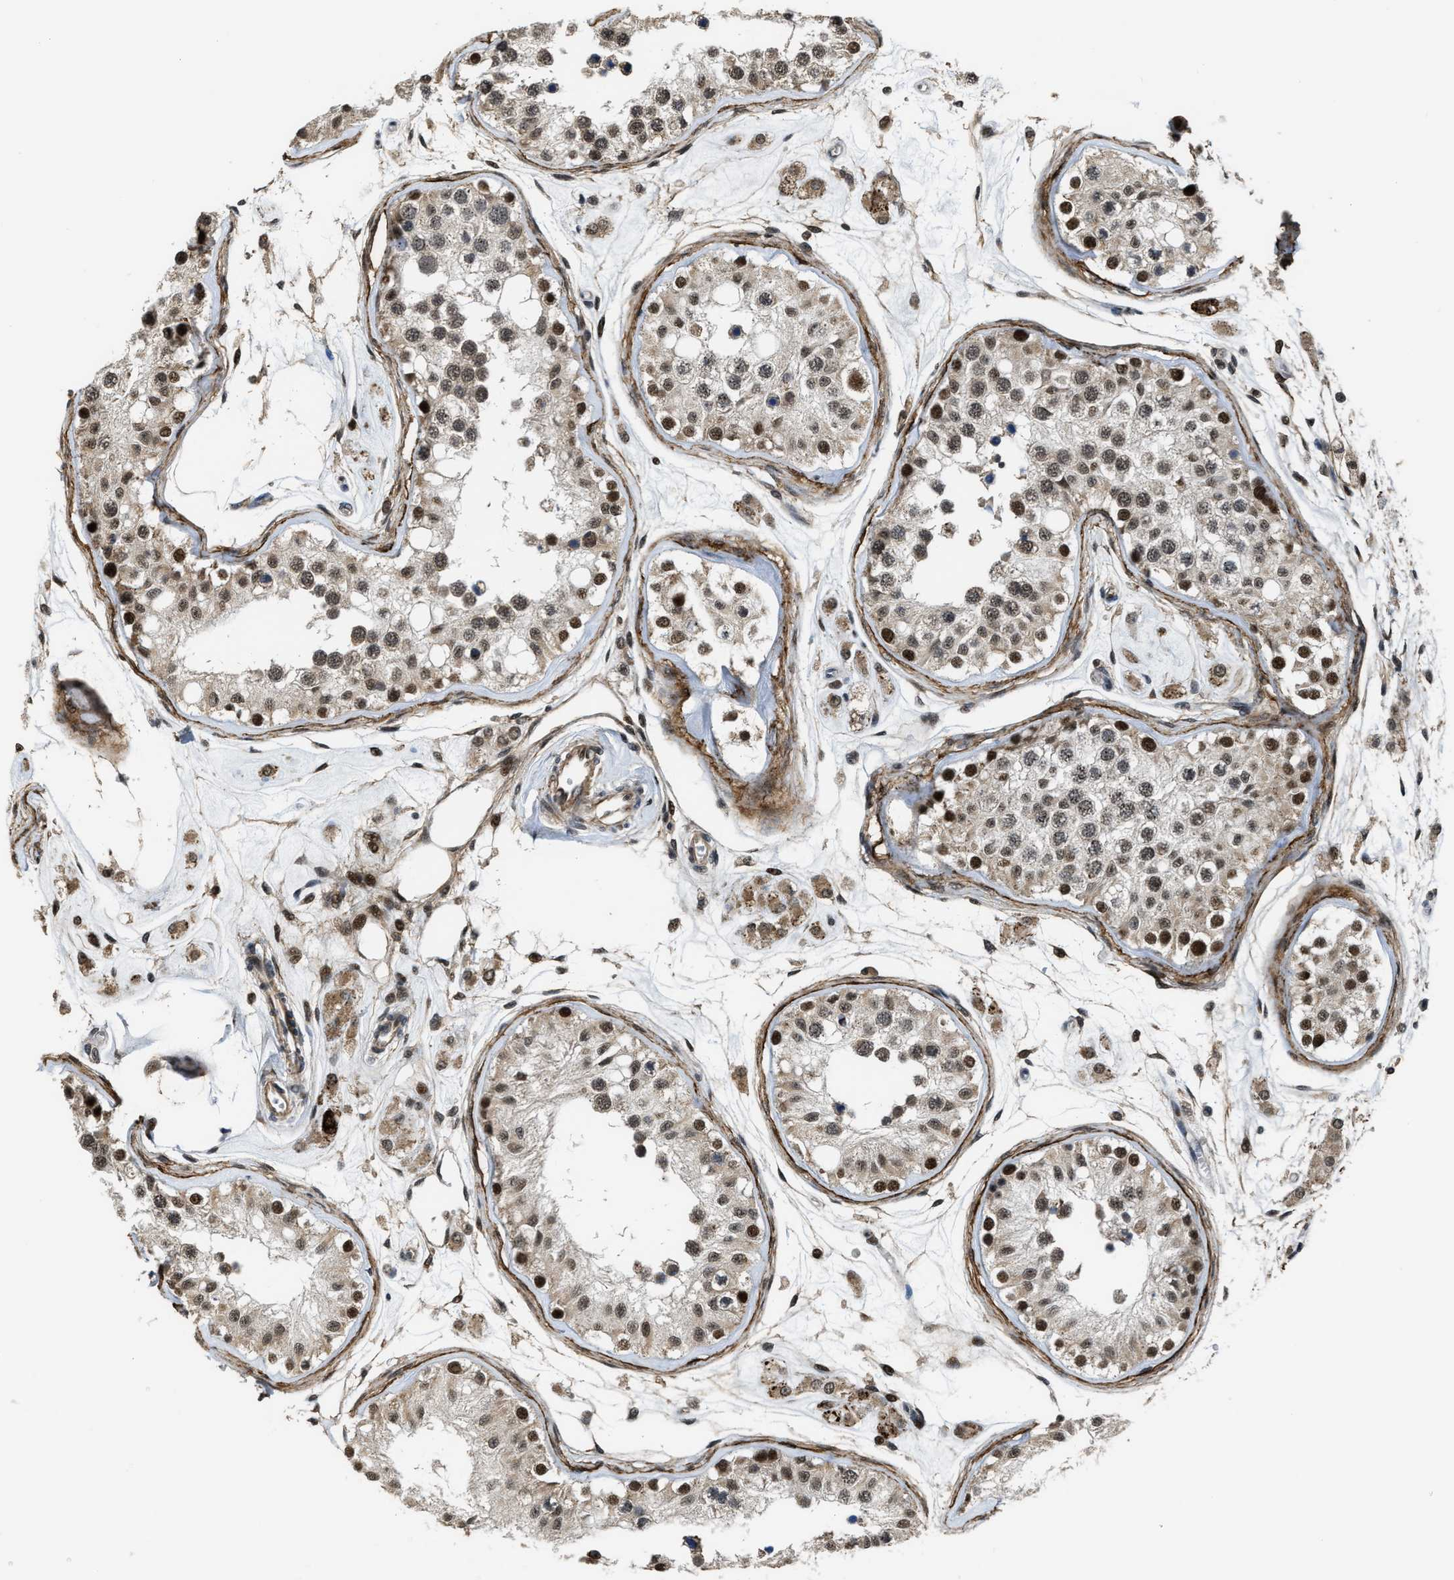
{"staining": {"intensity": "strong", "quantity": "25%-75%", "location": "cytoplasmic/membranous,nuclear"}, "tissue": "testis", "cell_type": "Cells in seminiferous ducts", "image_type": "normal", "snomed": [{"axis": "morphology", "description": "Normal tissue, NOS"}, {"axis": "morphology", "description": "Adenocarcinoma, metastatic, NOS"}, {"axis": "topography", "description": "Testis"}], "caption": "Cells in seminiferous ducts exhibit strong cytoplasmic/membranous,nuclear positivity in approximately 25%-75% of cells in normal testis. (brown staining indicates protein expression, while blue staining denotes nuclei).", "gene": "ZNF250", "patient": {"sex": "male", "age": 26}}